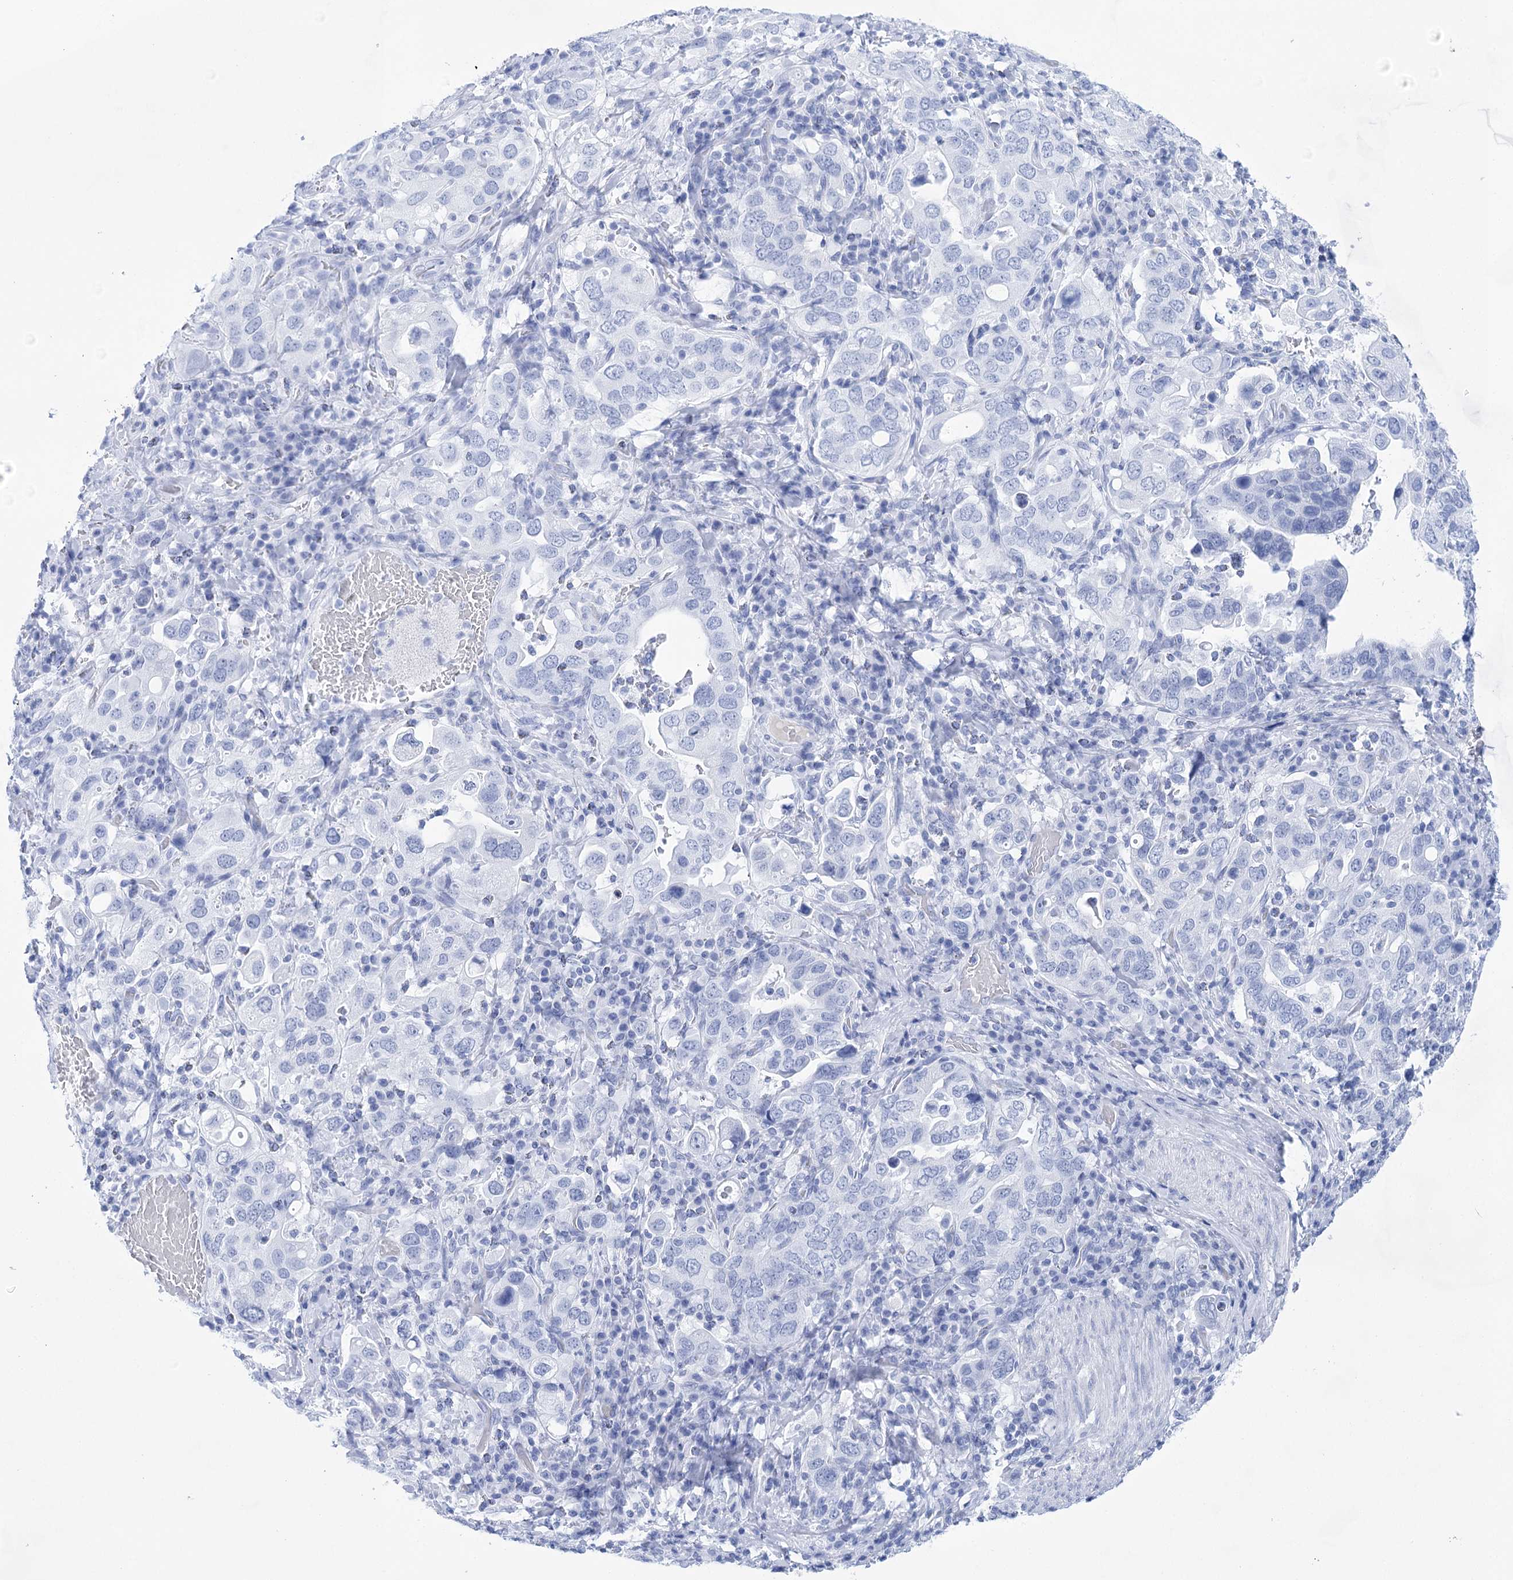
{"staining": {"intensity": "negative", "quantity": "none", "location": "none"}, "tissue": "stomach cancer", "cell_type": "Tumor cells", "image_type": "cancer", "snomed": [{"axis": "morphology", "description": "Adenocarcinoma, NOS"}, {"axis": "topography", "description": "Stomach, upper"}], "caption": "This is an immunohistochemistry image of stomach cancer (adenocarcinoma). There is no positivity in tumor cells.", "gene": "LALBA", "patient": {"sex": "male", "age": 62}}